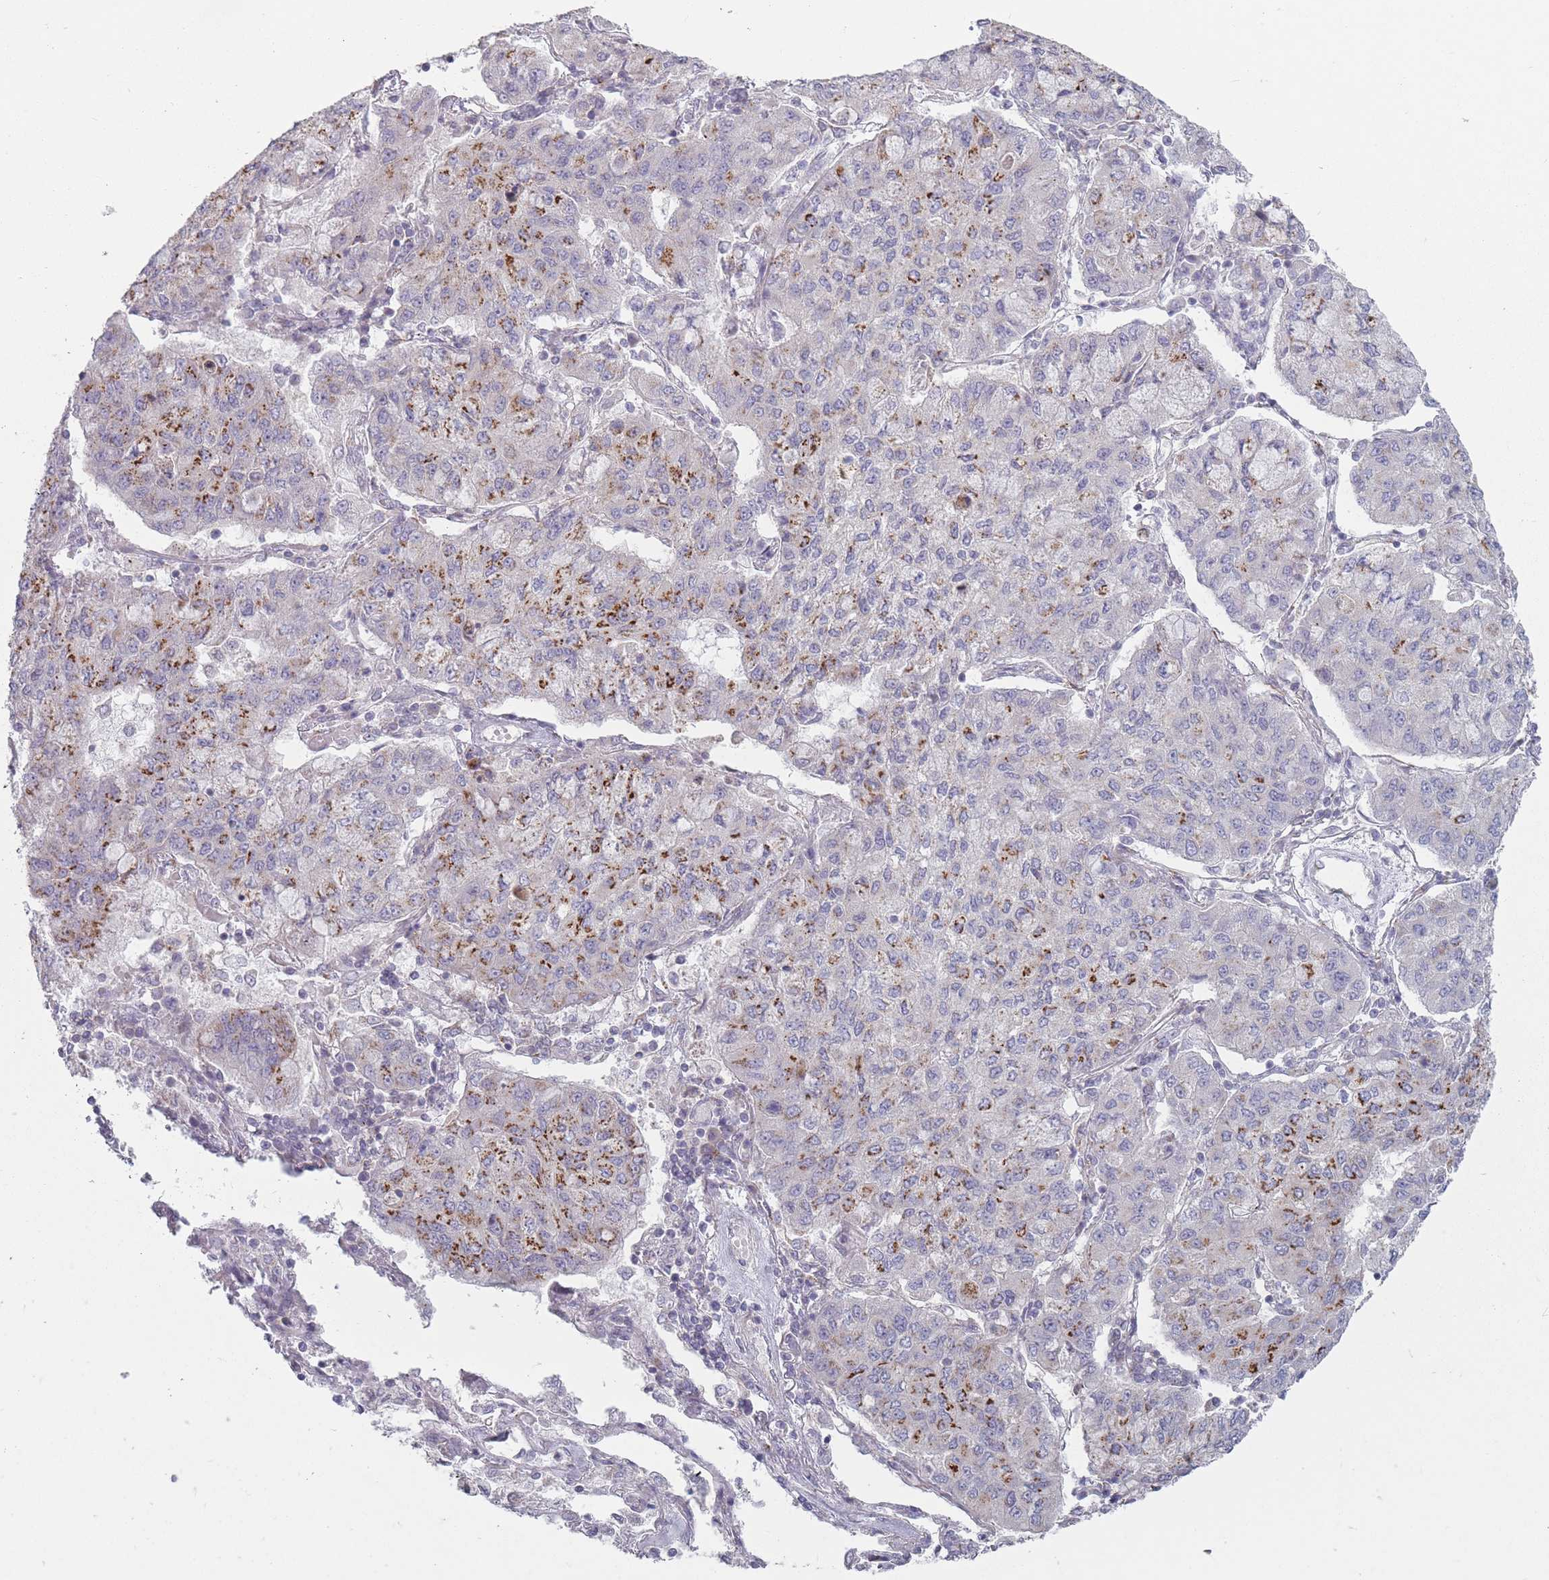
{"staining": {"intensity": "strong", "quantity": "<25%", "location": "cytoplasmic/membranous"}, "tissue": "lung cancer", "cell_type": "Tumor cells", "image_type": "cancer", "snomed": [{"axis": "morphology", "description": "Squamous cell carcinoma, NOS"}, {"axis": "topography", "description": "Lung"}], "caption": "Immunohistochemical staining of lung cancer exhibits medium levels of strong cytoplasmic/membranous staining in about <25% of tumor cells.", "gene": "AKAIN1", "patient": {"sex": "male", "age": 74}}